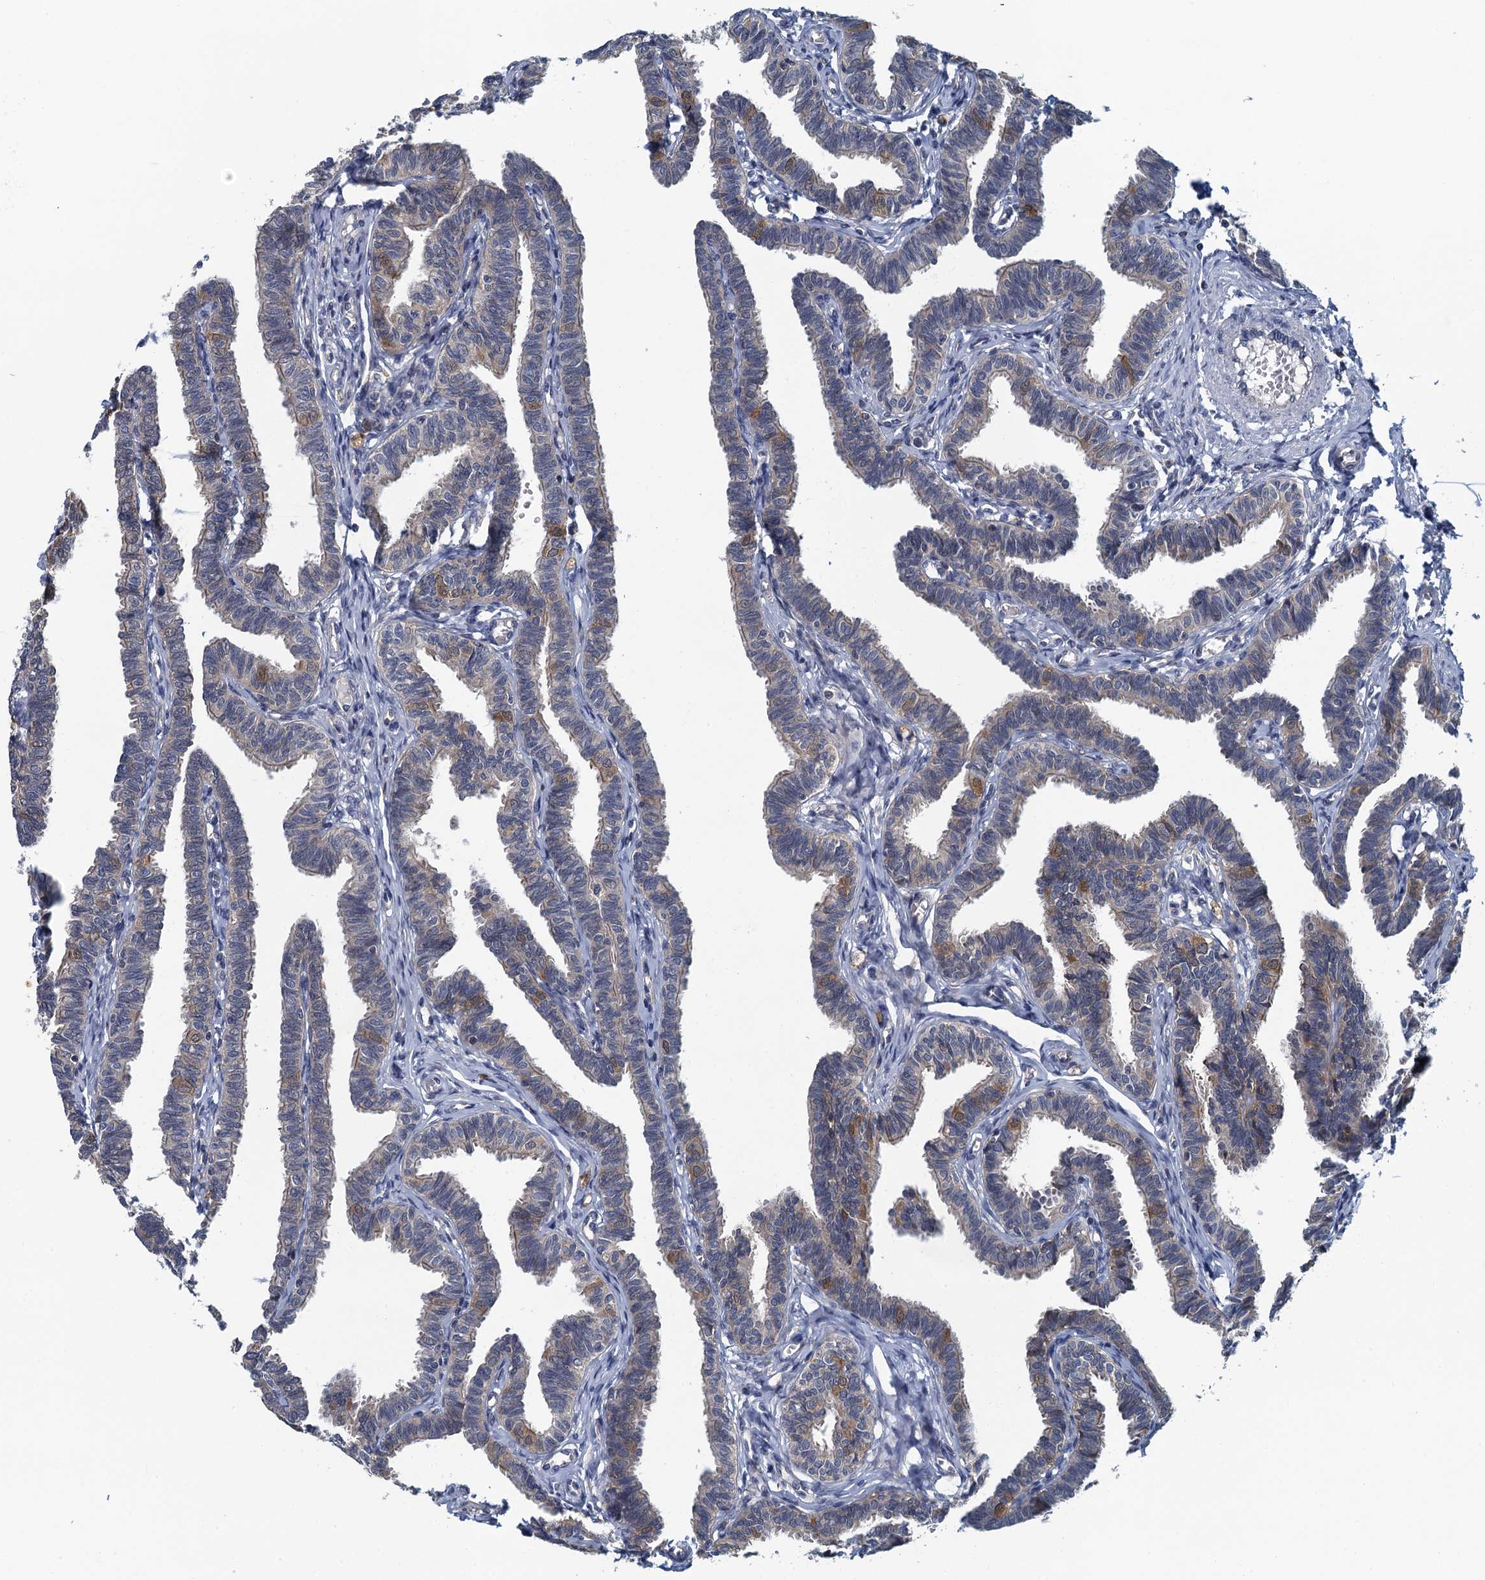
{"staining": {"intensity": "weak", "quantity": "<25%", "location": "cytoplasmic/membranous"}, "tissue": "fallopian tube", "cell_type": "Glandular cells", "image_type": "normal", "snomed": [{"axis": "morphology", "description": "Normal tissue, NOS"}, {"axis": "topography", "description": "Fallopian tube"}, {"axis": "topography", "description": "Ovary"}], "caption": "Histopathology image shows no significant protein staining in glandular cells of unremarkable fallopian tube.", "gene": "NCKAP1L", "patient": {"sex": "female", "age": 23}}